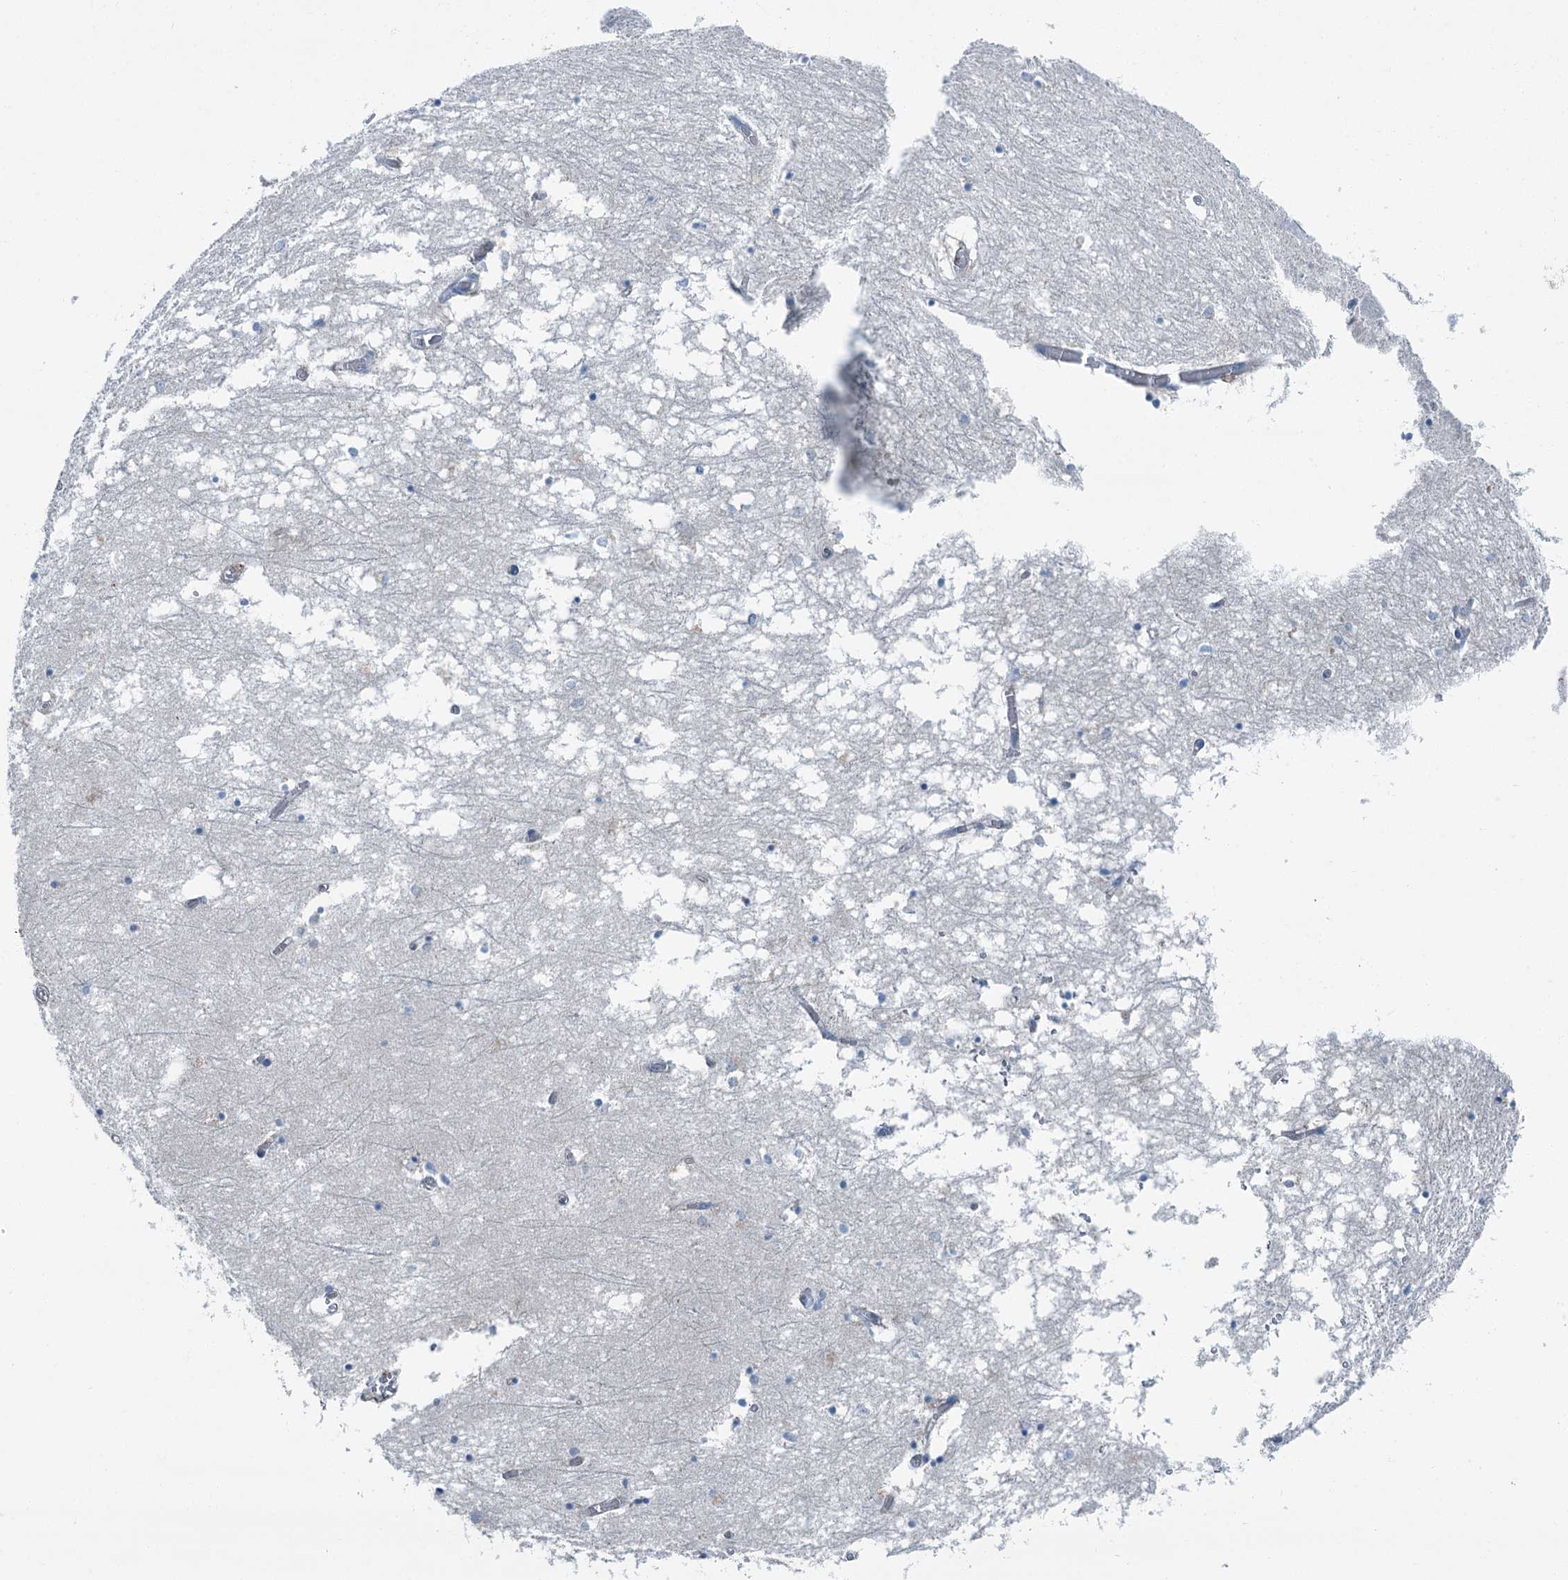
{"staining": {"intensity": "negative", "quantity": "none", "location": "none"}, "tissue": "hippocampus", "cell_type": "Glial cells", "image_type": "normal", "snomed": [{"axis": "morphology", "description": "Normal tissue, NOS"}, {"axis": "topography", "description": "Hippocampus"}], "caption": "Immunohistochemistry of unremarkable human hippocampus exhibits no expression in glial cells.", "gene": "AXL", "patient": {"sex": "male", "age": 70}}